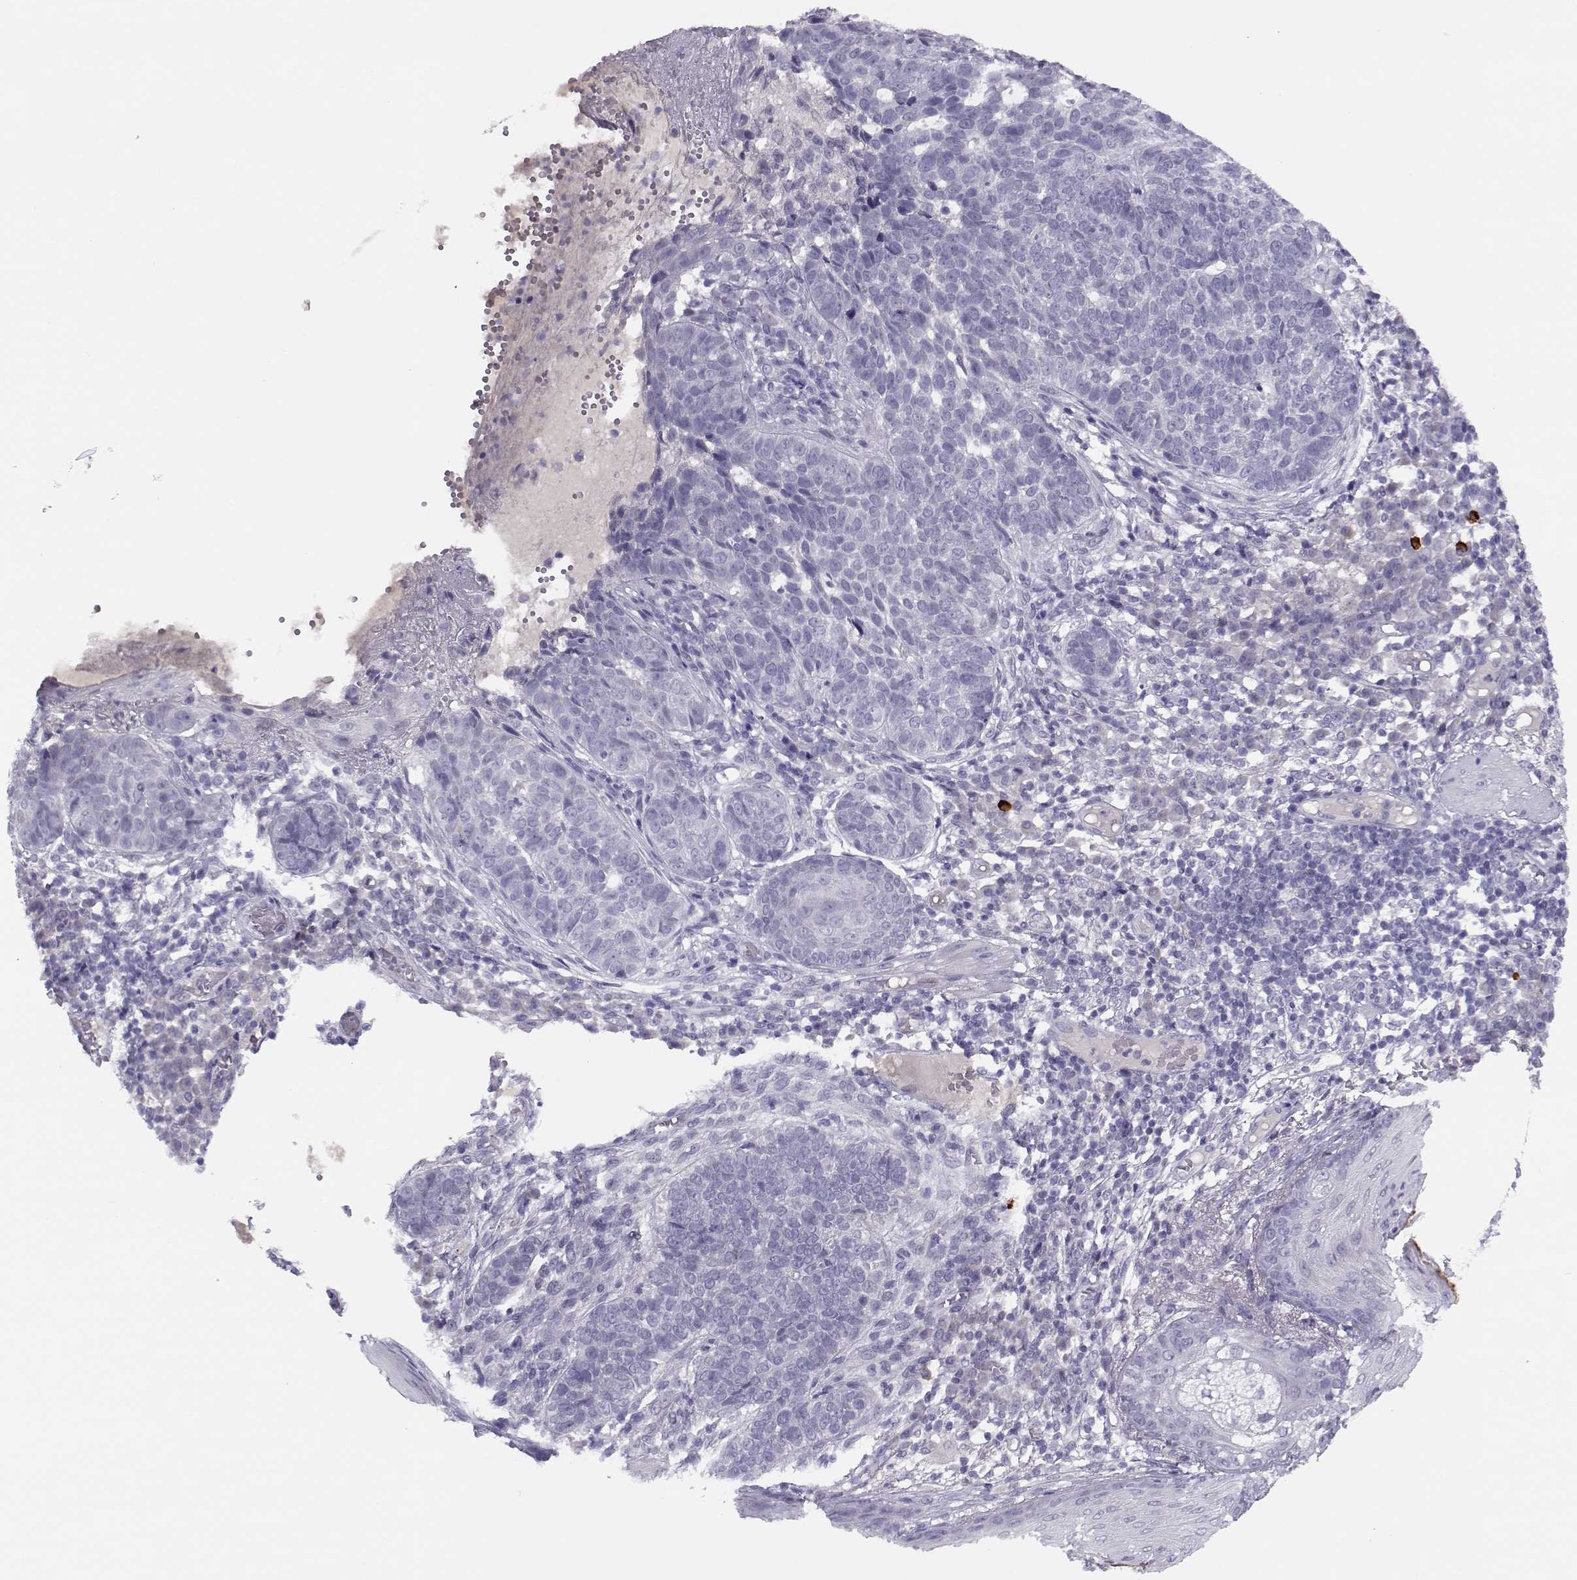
{"staining": {"intensity": "negative", "quantity": "none", "location": "none"}, "tissue": "skin cancer", "cell_type": "Tumor cells", "image_type": "cancer", "snomed": [{"axis": "morphology", "description": "Basal cell carcinoma"}, {"axis": "topography", "description": "Skin"}], "caption": "A high-resolution micrograph shows immunohistochemistry (IHC) staining of skin cancer, which shows no significant expression in tumor cells. (DAB IHC visualized using brightfield microscopy, high magnification).", "gene": "CFAP77", "patient": {"sex": "female", "age": 69}}